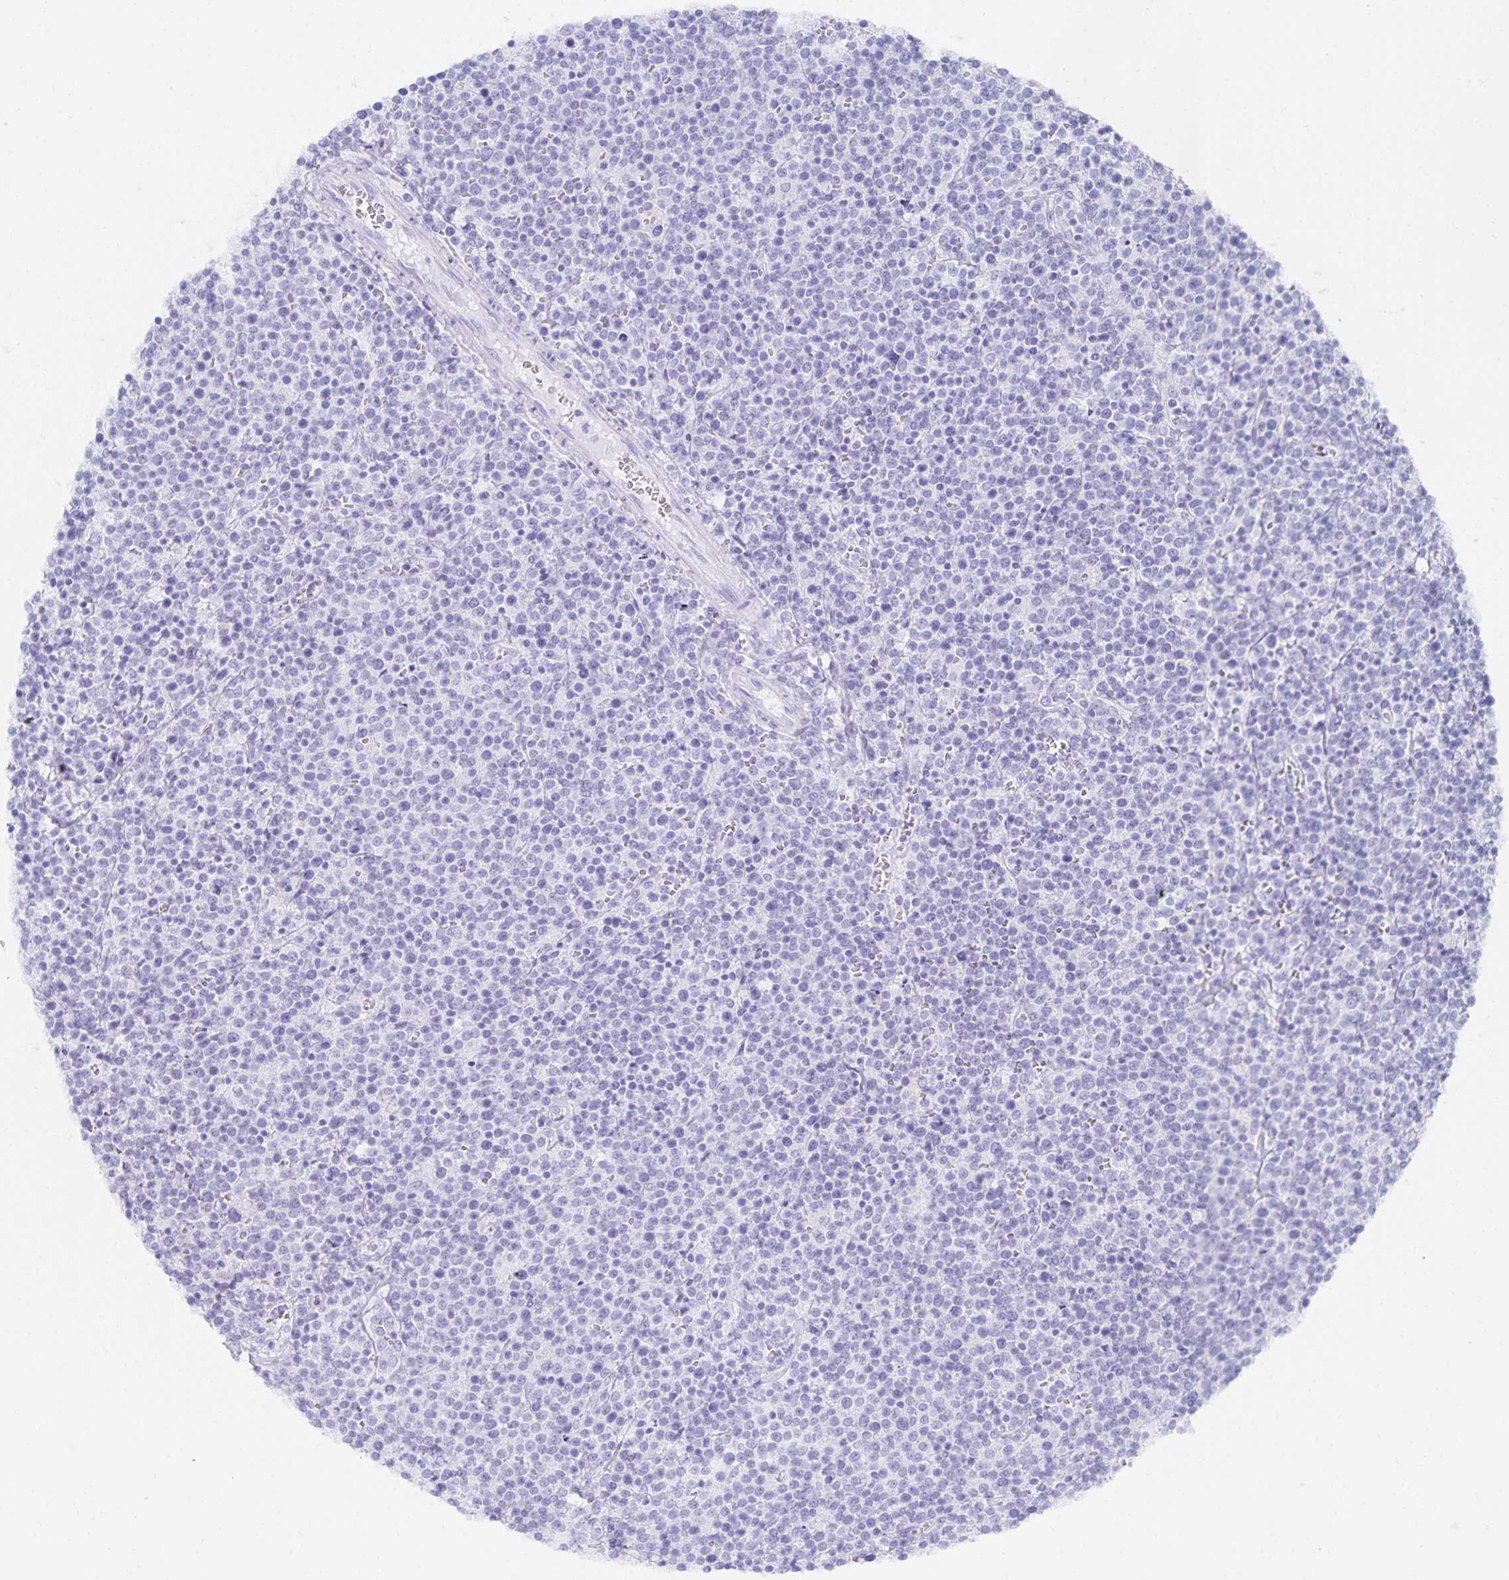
{"staining": {"intensity": "negative", "quantity": "none", "location": "none"}, "tissue": "lymphoma", "cell_type": "Tumor cells", "image_type": "cancer", "snomed": [{"axis": "morphology", "description": "Malignant lymphoma, non-Hodgkin's type, High grade"}, {"axis": "topography", "description": "Lymph node"}], "caption": "Immunohistochemistry image of neoplastic tissue: human lymphoma stained with DAB (3,3'-diaminobenzidine) displays no significant protein expression in tumor cells. (DAB immunohistochemistry (IHC) with hematoxylin counter stain).", "gene": "SNTN", "patient": {"sex": "male", "age": 61}}